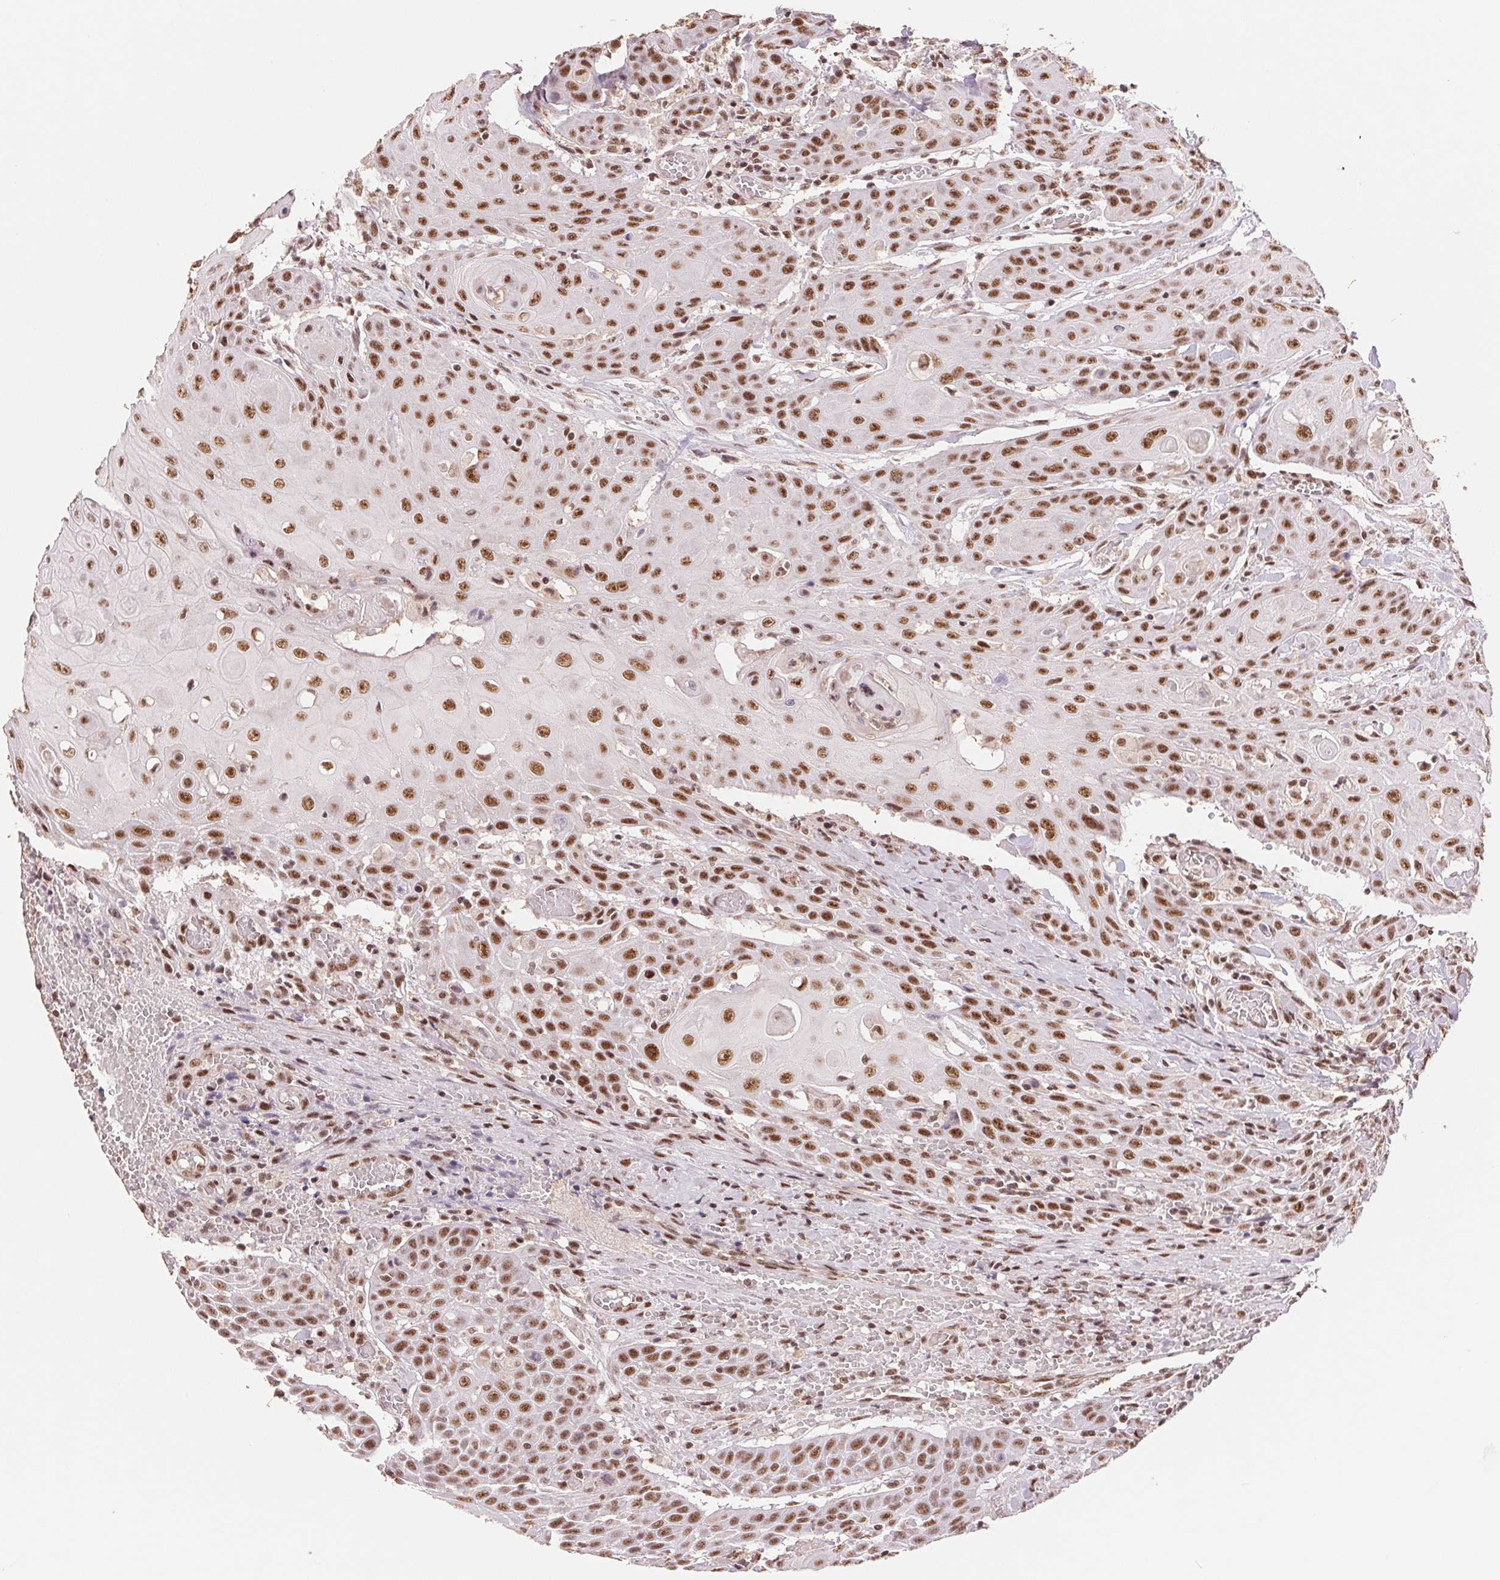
{"staining": {"intensity": "strong", "quantity": ">75%", "location": "nuclear"}, "tissue": "head and neck cancer", "cell_type": "Tumor cells", "image_type": "cancer", "snomed": [{"axis": "morphology", "description": "Normal tissue, NOS"}, {"axis": "morphology", "description": "Squamous cell carcinoma, NOS"}, {"axis": "topography", "description": "Oral tissue"}, {"axis": "topography", "description": "Head-Neck"}], "caption": "The image shows staining of head and neck cancer, revealing strong nuclear protein expression (brown color) within tumor cells. (DAB IHC, brown staining for protein, blue staining for nuclei).", "gene": "SREK1", "patient": {"sex": "female", "age": 55}}